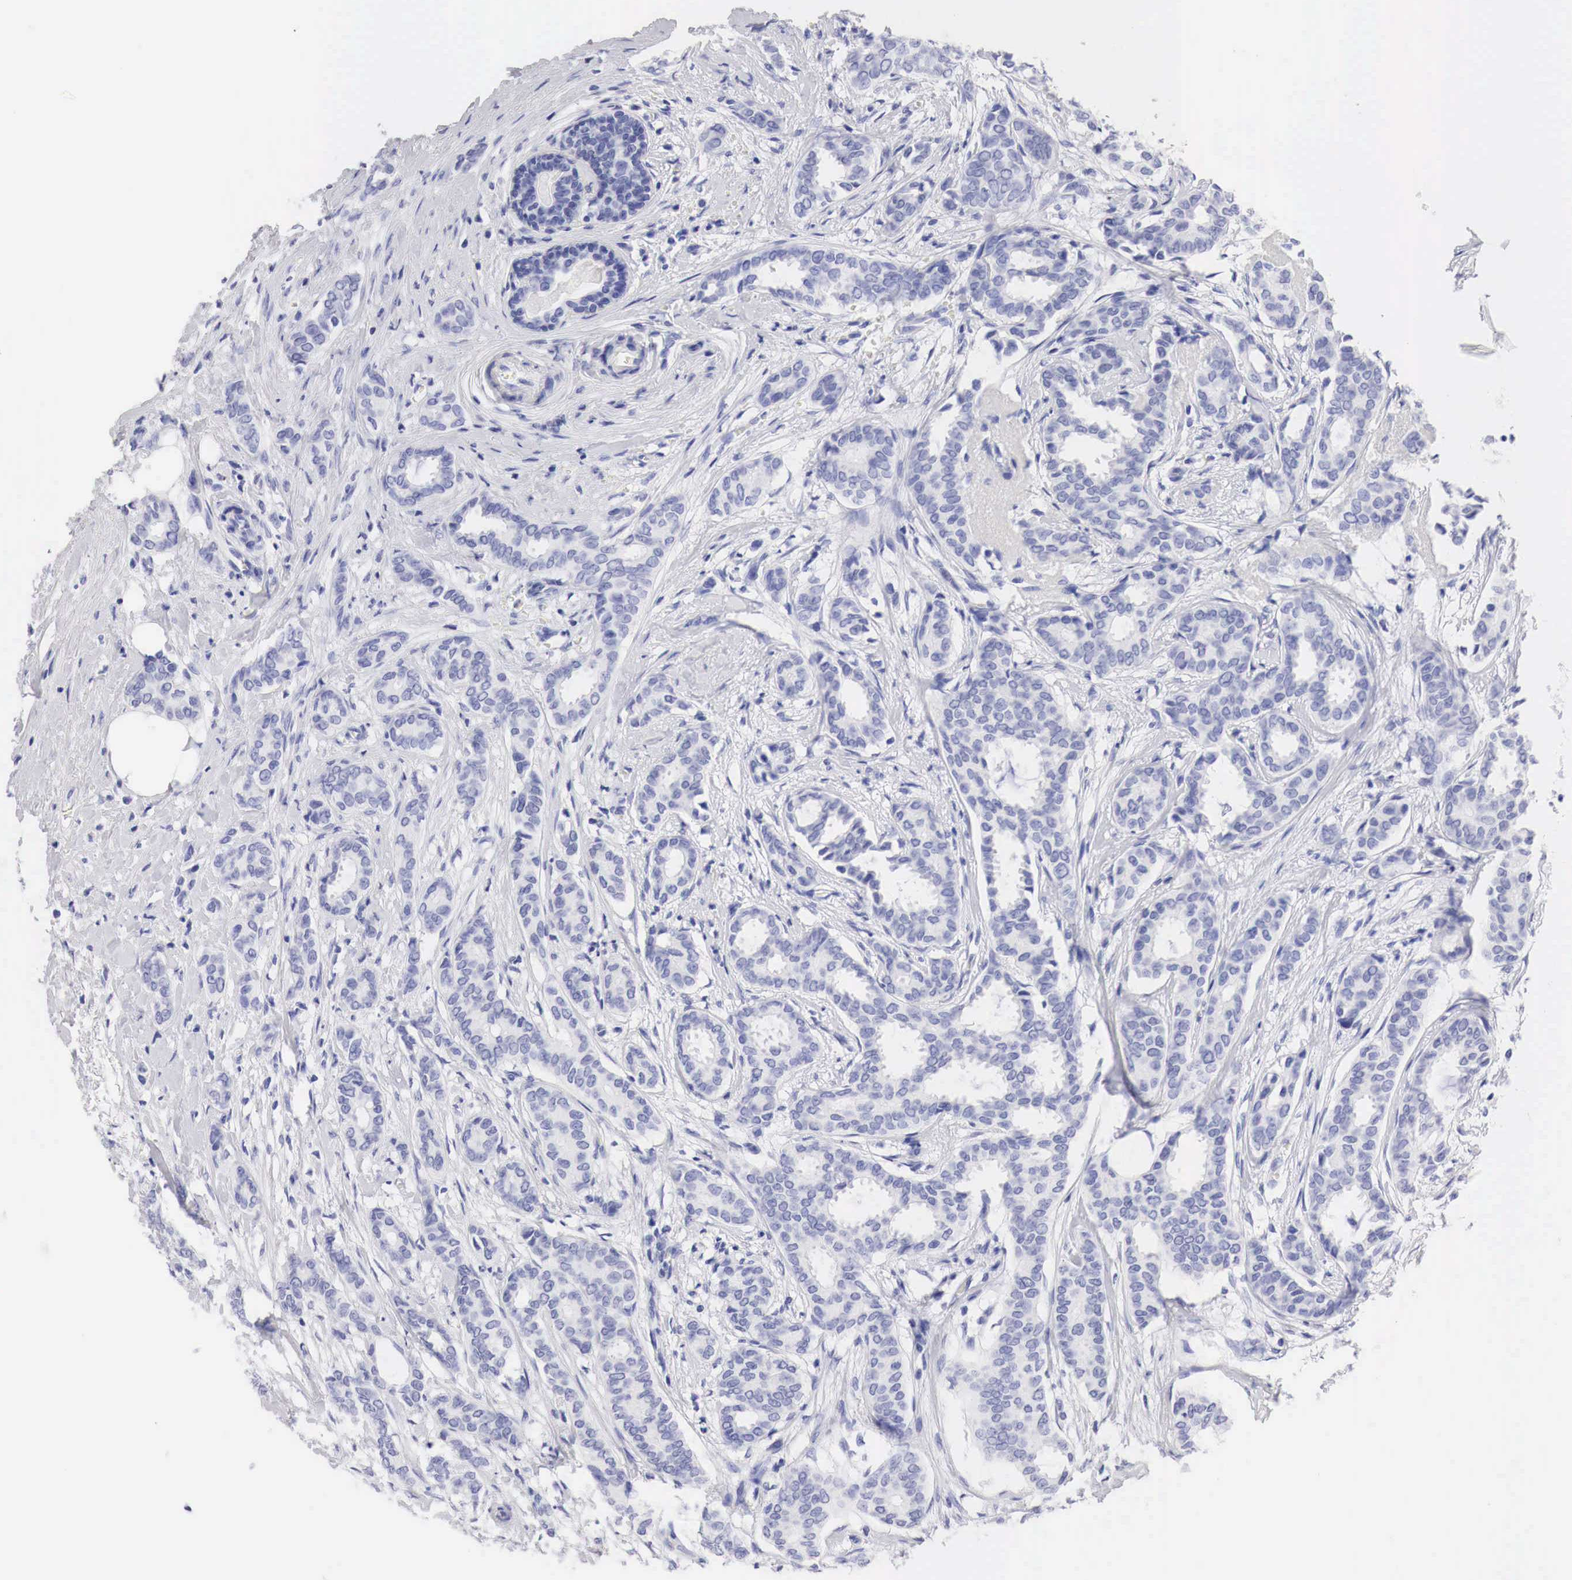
{"staining": {"intensity": "negative", "quantity": "none", "location": "none"}, "tissue": "breast cancer", "cell_type": "Tumor cells", "image_type": "cancer", "snomed": [{"axis": "morphology", "description": "Duct carcinoma"}, {"axis": "topography", "description": "Breast"}], "caption": "Tumor cells show no significant staining in breast cancer (intraductal carcinoma).", "gene": "TYR", "patient": {"sex": "female", "age": 50}}